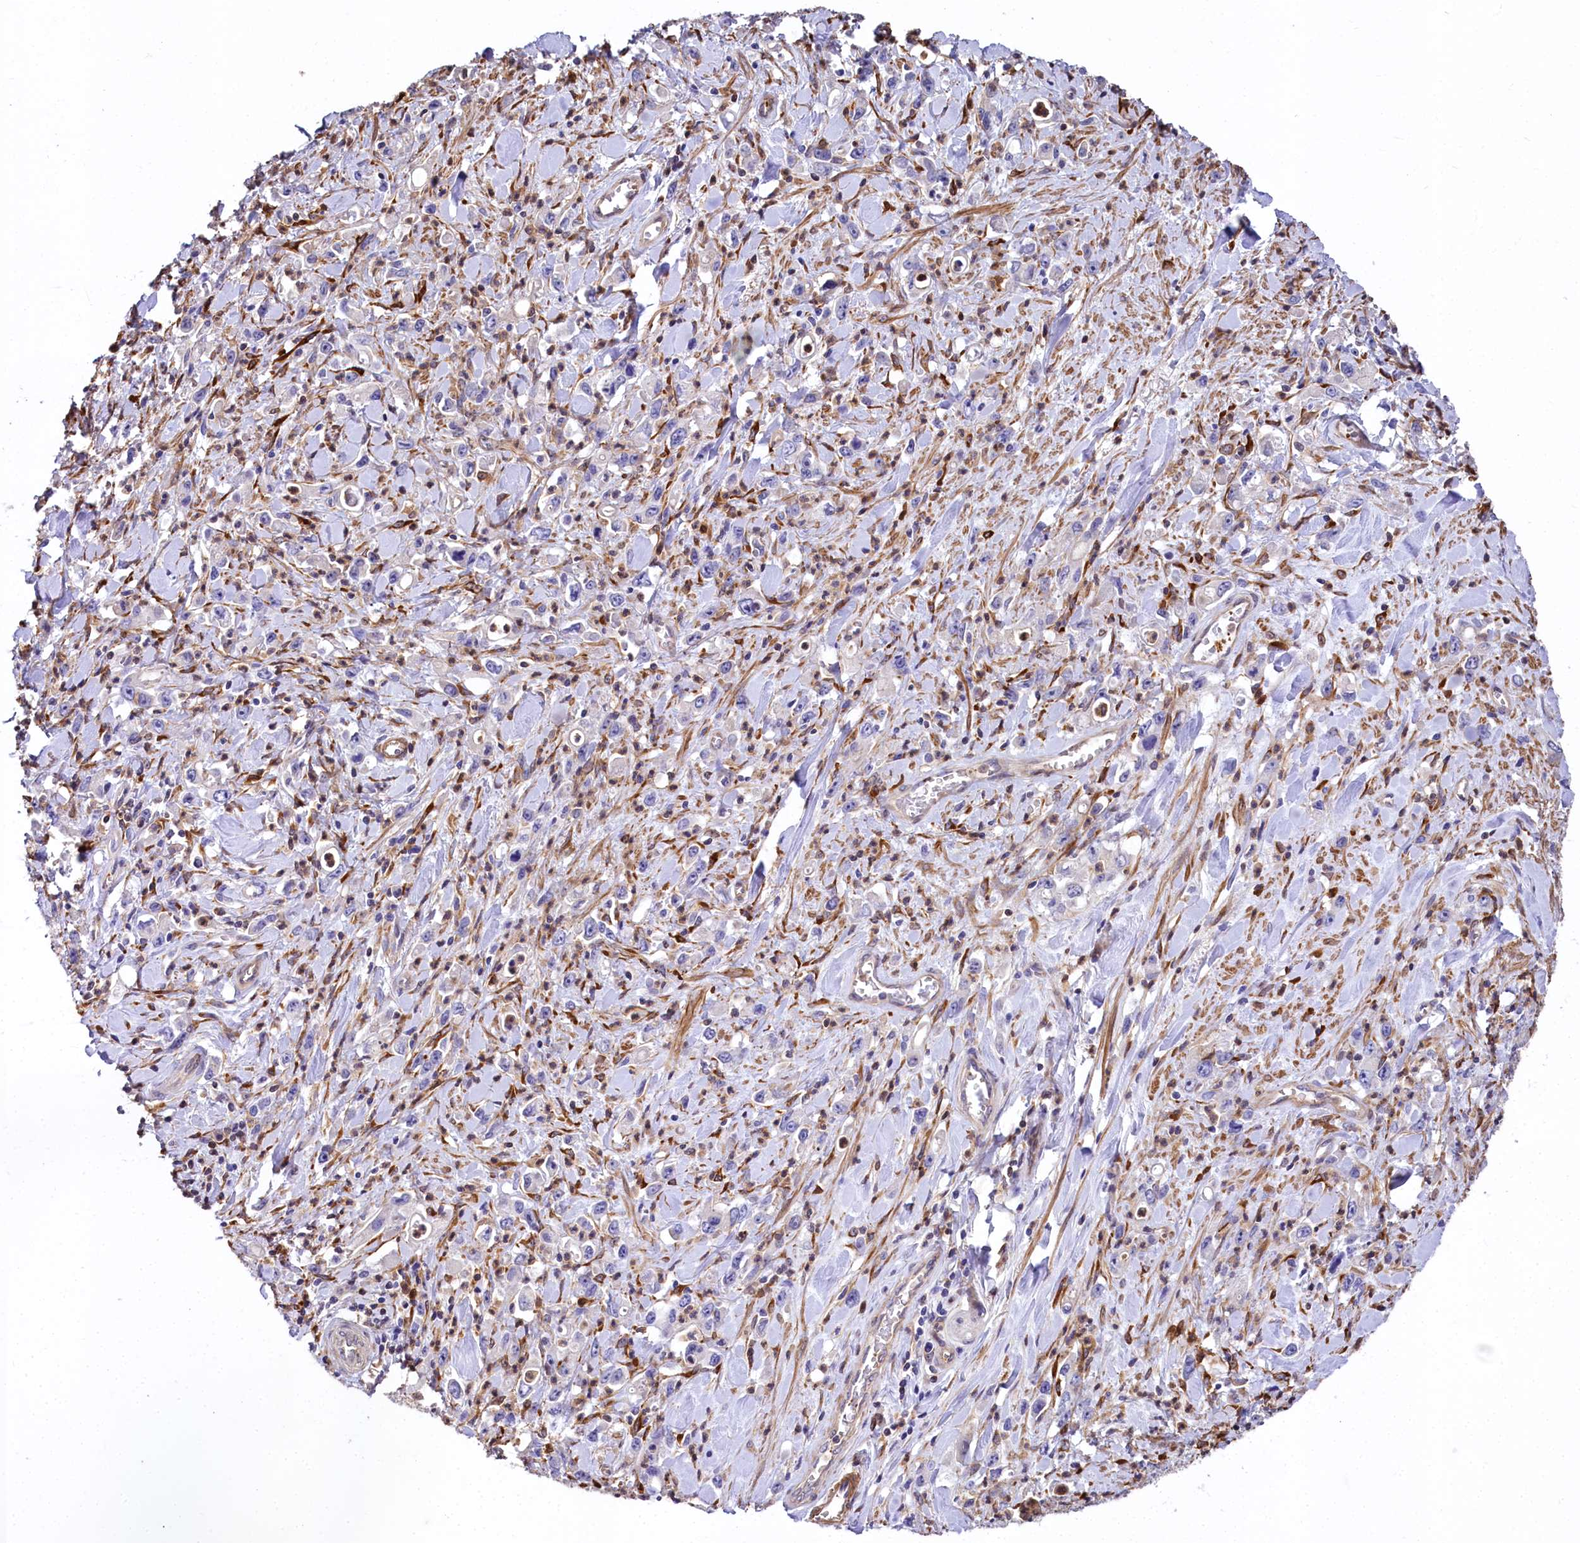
{"staining": {"intensity": "negative", "quantity": "none", "location": "none"}, "tissue": "stomach cancer", "cell_type": "Tumor cells", "image_type": "cancer", "snomed": [{"axis": "morphology", "description": "Adenocarcinoma, NOS"}, {"axis": "topography", "description": "Stomach, lower"}], "caption": "IHC micrograph of neoplastic tissue: adenocarcinoma (stomach) stained with DAB reveals no significant protein positivity in tumor cells. (DAB (3,3'-diaminobenzidine) IHC visualized using brightfield microscopy, high magnification).", "gene": "FCHSD2", "patient": {"sex": "female", "age": 43}}